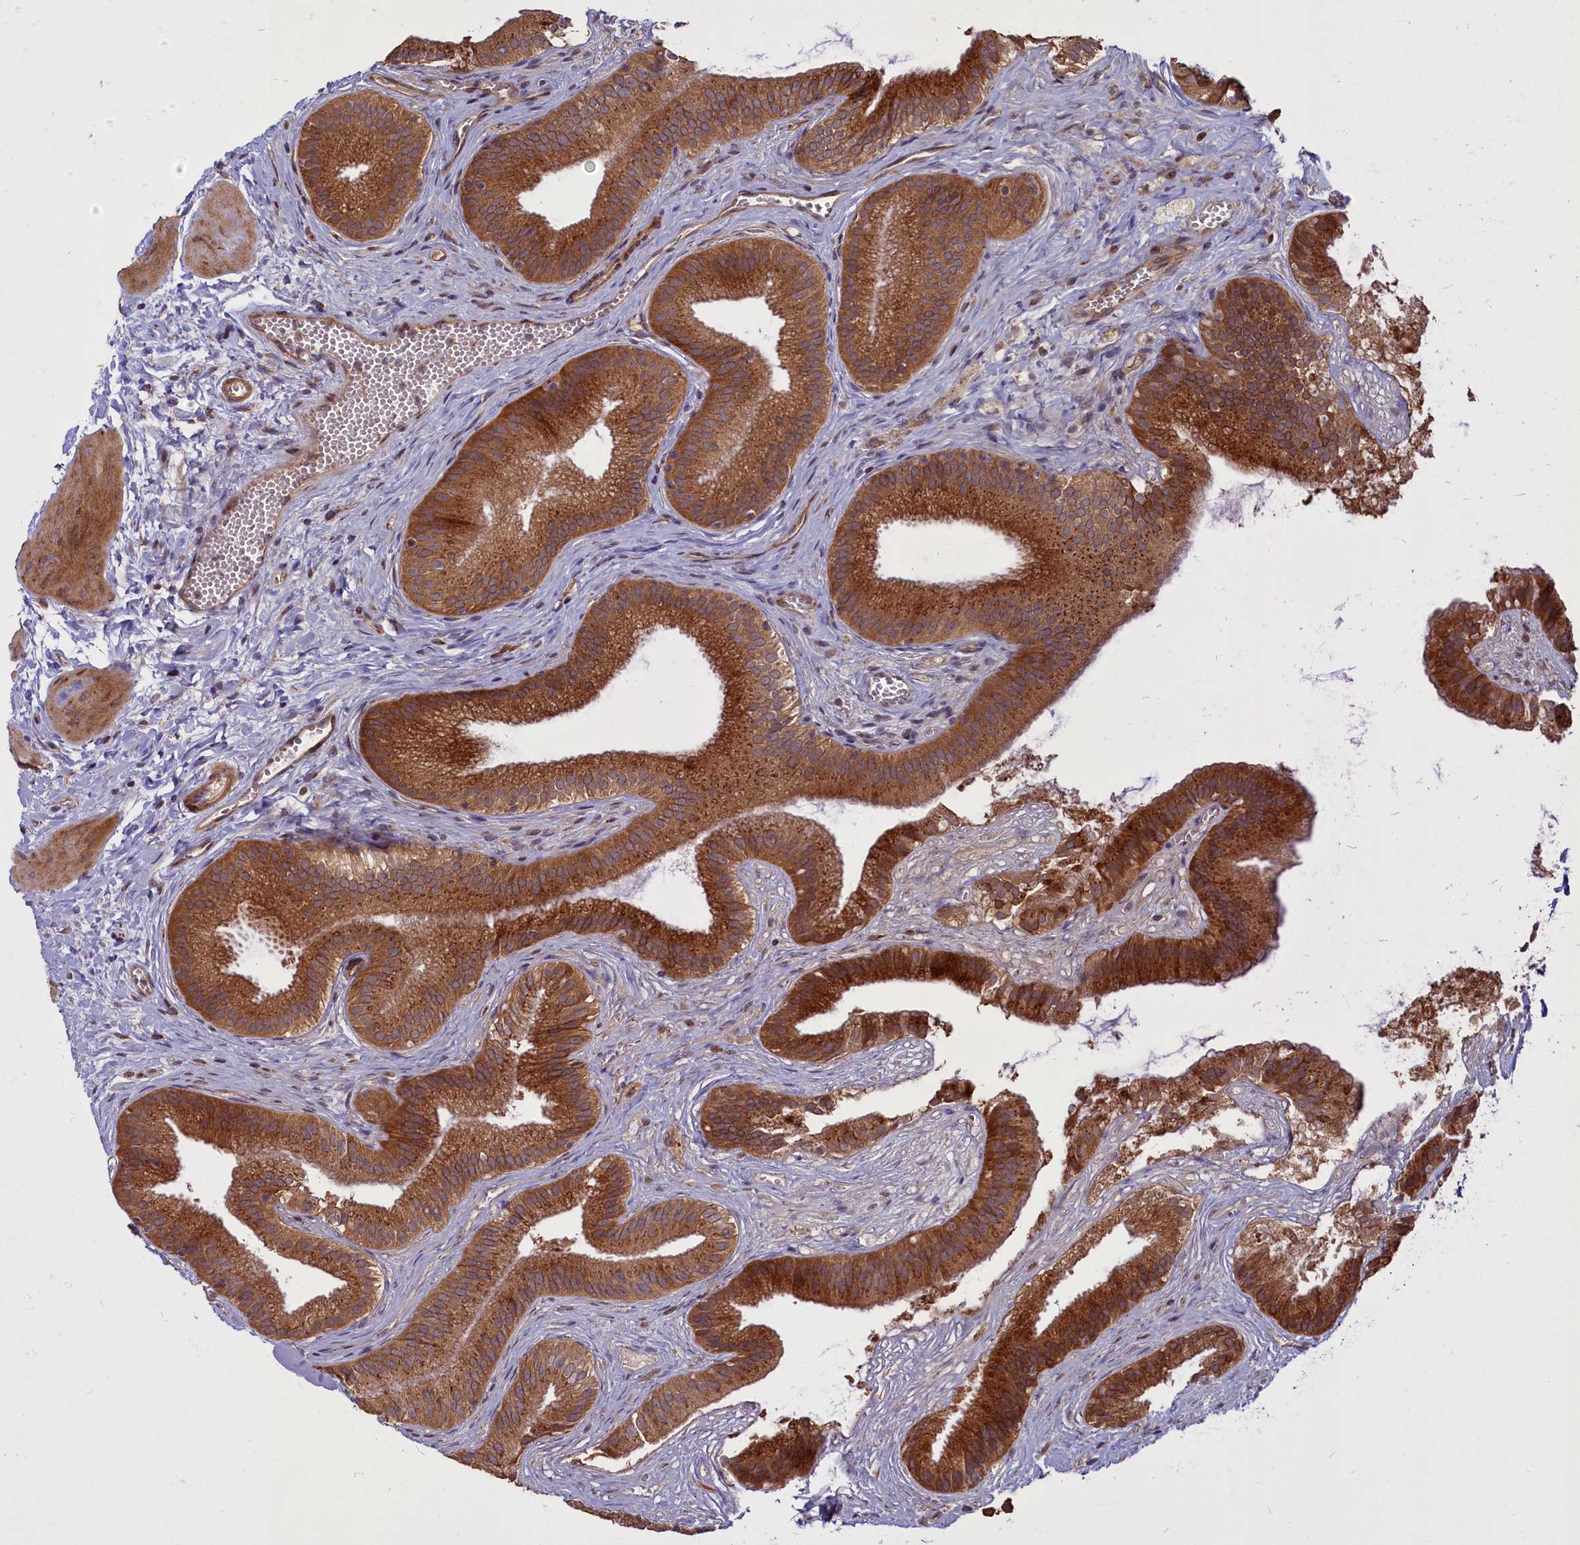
{"staining": {"intensity": "strong", "quantity": ">75%", "location": "cytoplasmic/membranous"}, "tissue": "gallbladder", "cell_type": "Glandular cells", "image_type": "normal", "snomed": [{"axis": "morphology", "description": "Normal tissue, NOS"}, {"axis": "topography", "description": "Gallbladder"}], "caption": "Immunohistochemistry histopathology image of benign human gallbladder stained for a protein (brown), which reveals high levels of strong cytoplasmic/membranous positivity in approximately >75% of glandular cells.", "gene": "ENSG00000274944", "patient": {"sex": "female", "age": 54}}